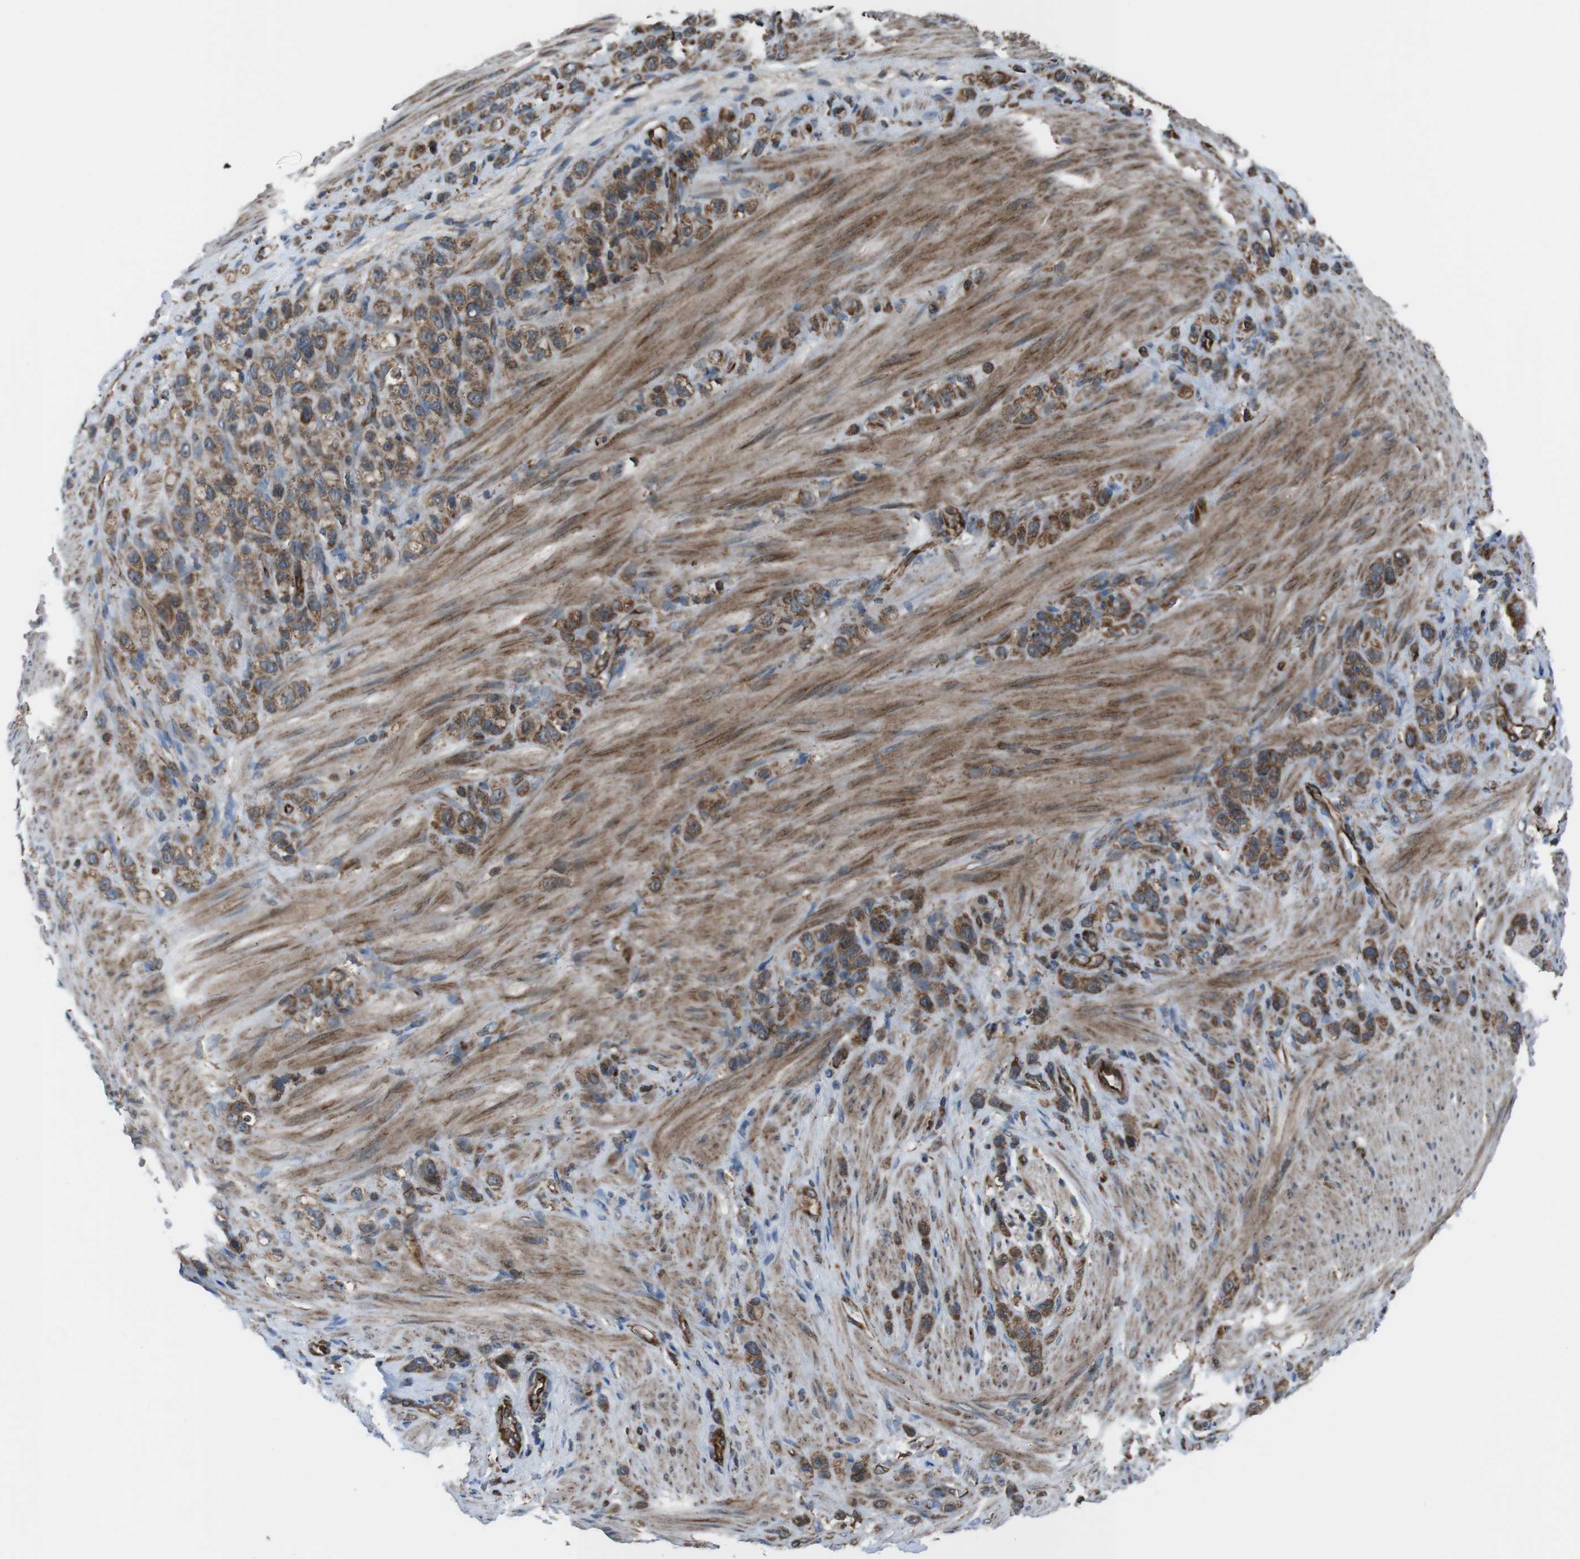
{"staining": {"intensity": "moderate", "quantity": ">75%", "location": "cytoplasmic/membranous"}, "tissue": "stomach cancer", "cell_type": "Tumor cells", "image_type": "cancer", "snomed": [{"axis": "morphology", "description": "Adenocarcinoma, NOS"}, {"axis": "morphology", "description": "Adenocarcinoma, High grade"}, {"axis": "topography", "description": "Stomach, upper"}, {"axis": "topography", "description": "Stomach, lower"}], "caption": "IHC staining of adenocarcinoma (high-grade) (stomach), which displays medium levels of moderate cytoplasmic/membranous staining in approximately >75% of tumor cells indicating moderate cytoplasmic/membranous protein positivity. The staining was performed using DAB (brown) for protein detection and nuclei were counterstained in hematoxylin (blue).", "gene": "GIMAP8", "patient": {"sex": "female", "age": 65}}